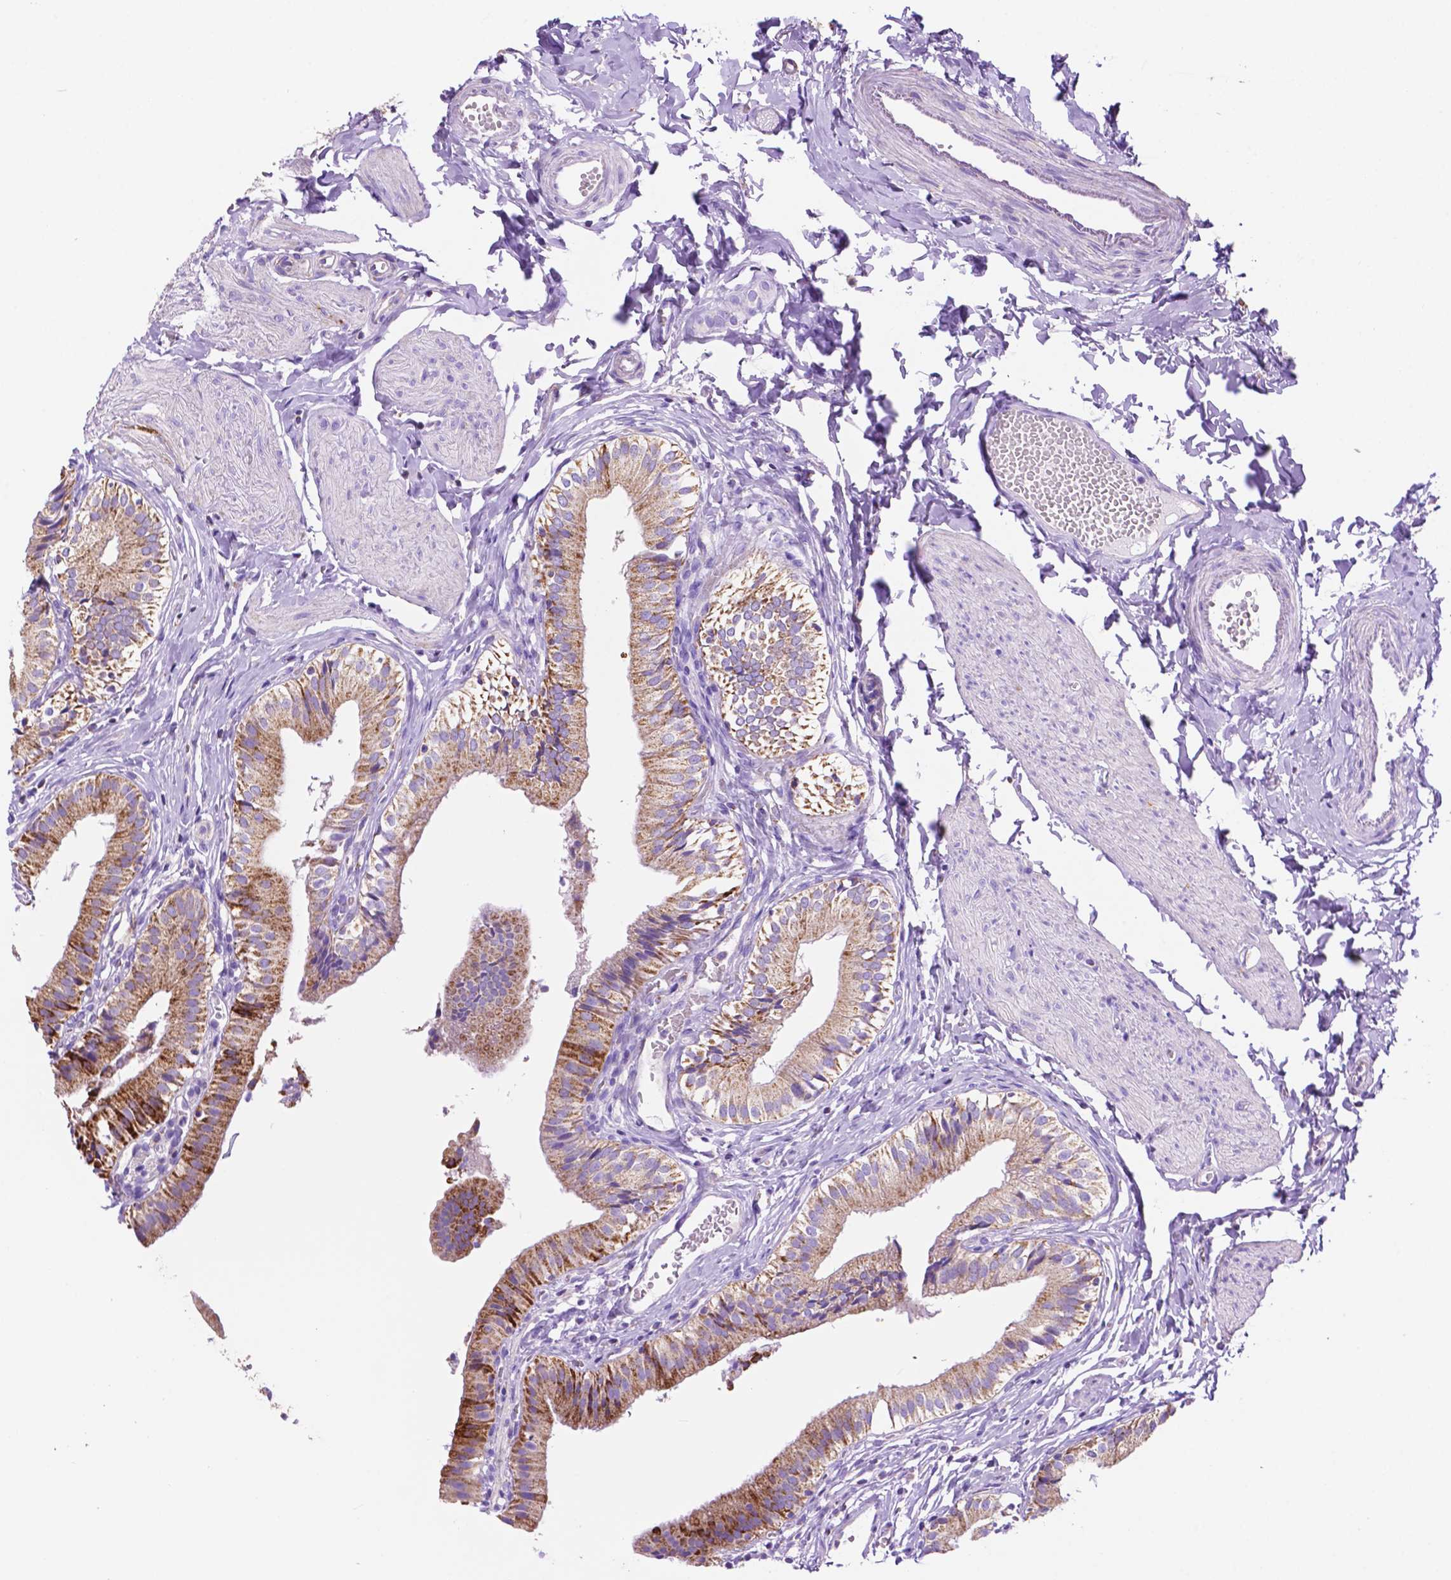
{"staining": {"intensity": "moderate", "quantity": ">75%", "location": "cytoplasmic/membranous"}, "tissue": "gallbladder", "cell_type": "Glandular cells", "image_type": "normal", "snomed": [{"axis": "morphology", "description": "Normal tissue, NOS"}, {"axis": "topography", "description": "Gallbladder"}], "caption": "Protein positivity by immunohistochemistry (IHC) reveals moderate cytoplasmic/membranous expression in approximately >75% of glandular cells in benign gallbladder.", "gene": "GDPD5", "patient": {"sex": "female", "age": 47}}